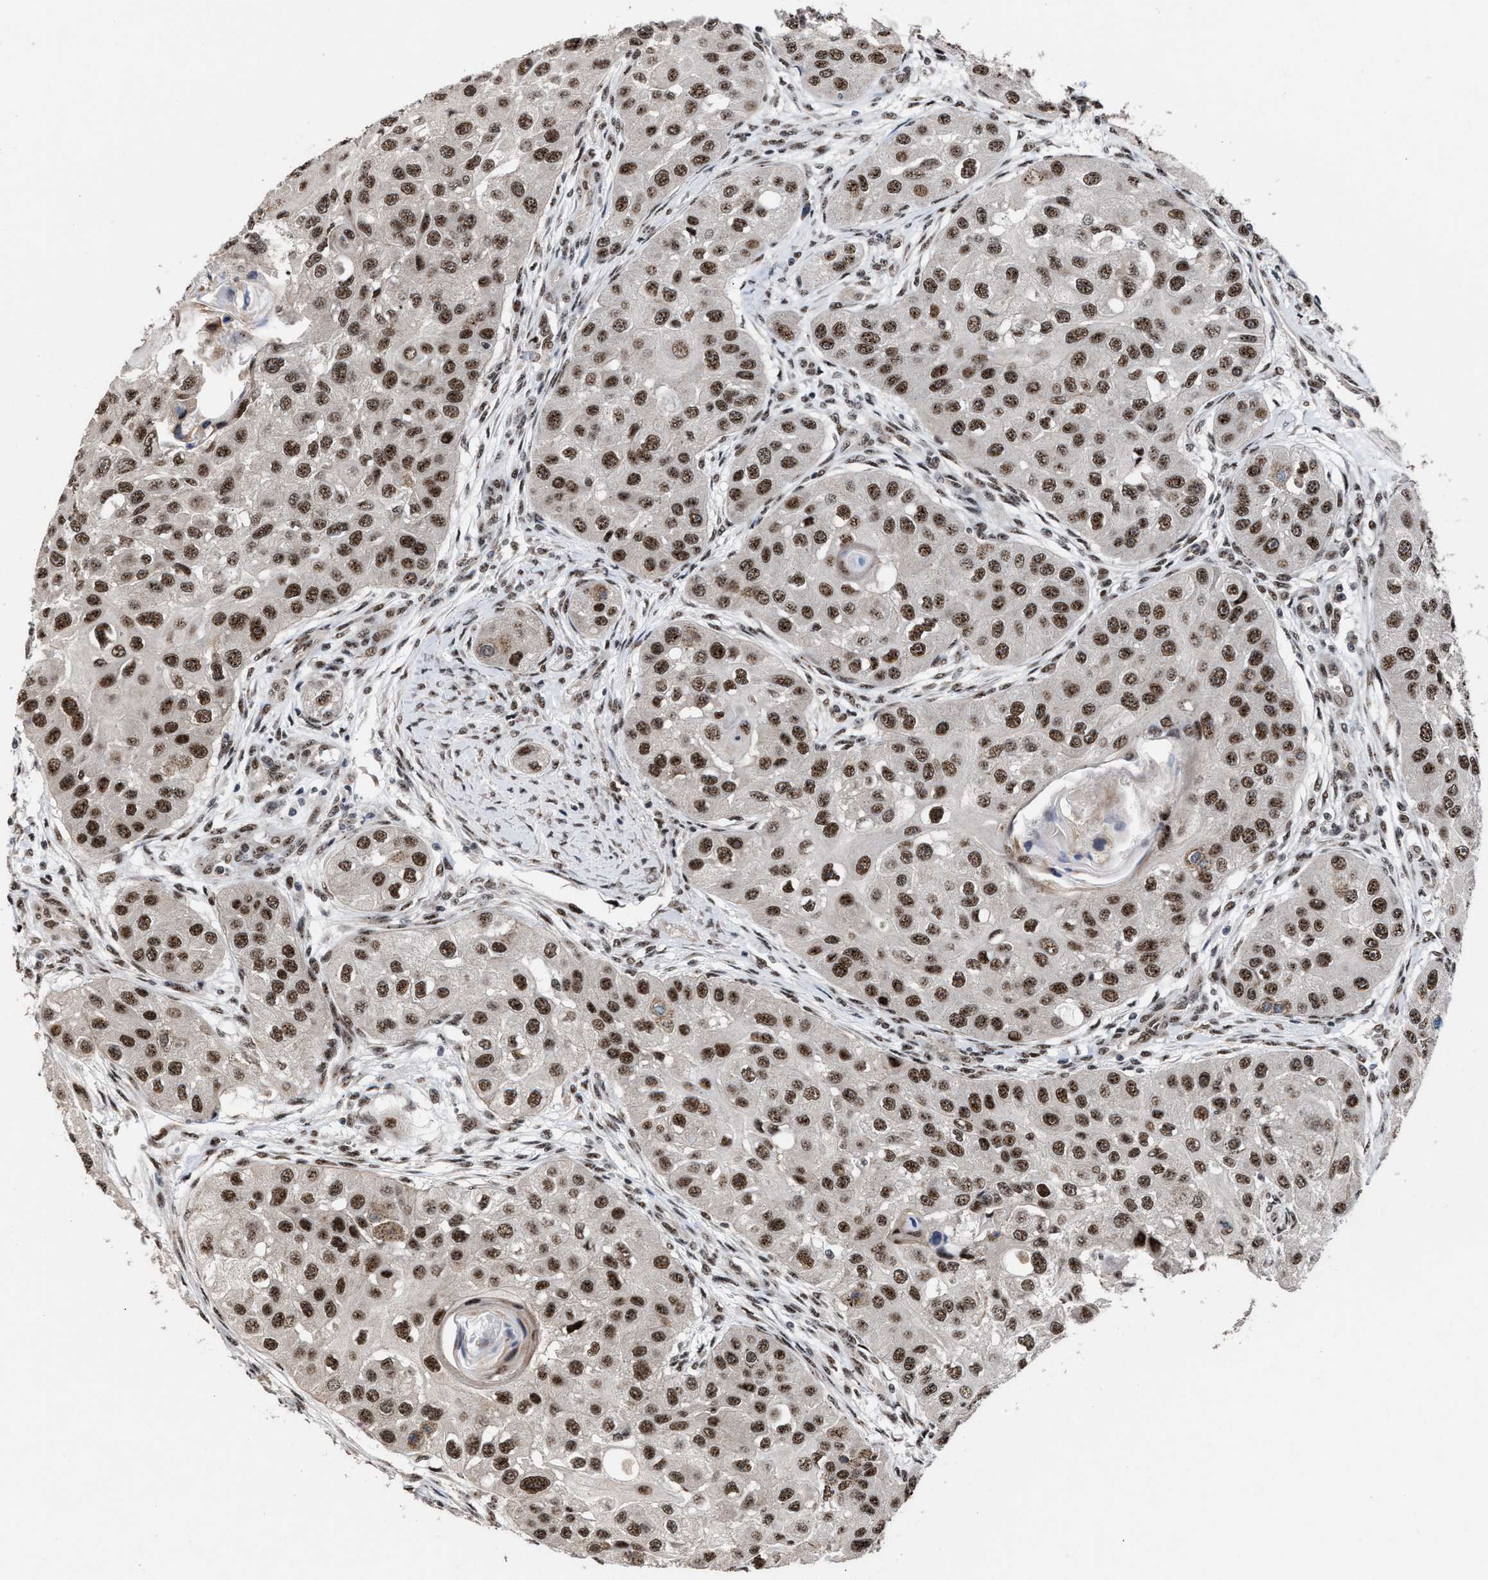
{"staining": {"intensity": "strong", "quantity": ">75%", "location": "nuclear"}, "tissue": "head and neck cancer", "cell_type": "Tumor cells", "image_type": "cancer", "snomed": [{"axis": "morphology", "description": "Normal tissue, NOS"}, {"axis": "morphology", "description": "Squamous cell carcinoma, NOS"}, {"axis": "topography", "description": "Skeletal muscle"}, {"axis": "topography", "description": "Head-Neck"}], "caption": "Immunohistochemistry histopathology image of neoplastic tissue: head and neck cancer (squamous cell carcinoma) stained using immunohistochemistry displays high levels of strong protein expression localized specifically in the nuclear of tumor cells, appearing as a nuclear brown color.", "gene": "EIF4A3", "patient": {"sex": "male", "age": 51}}